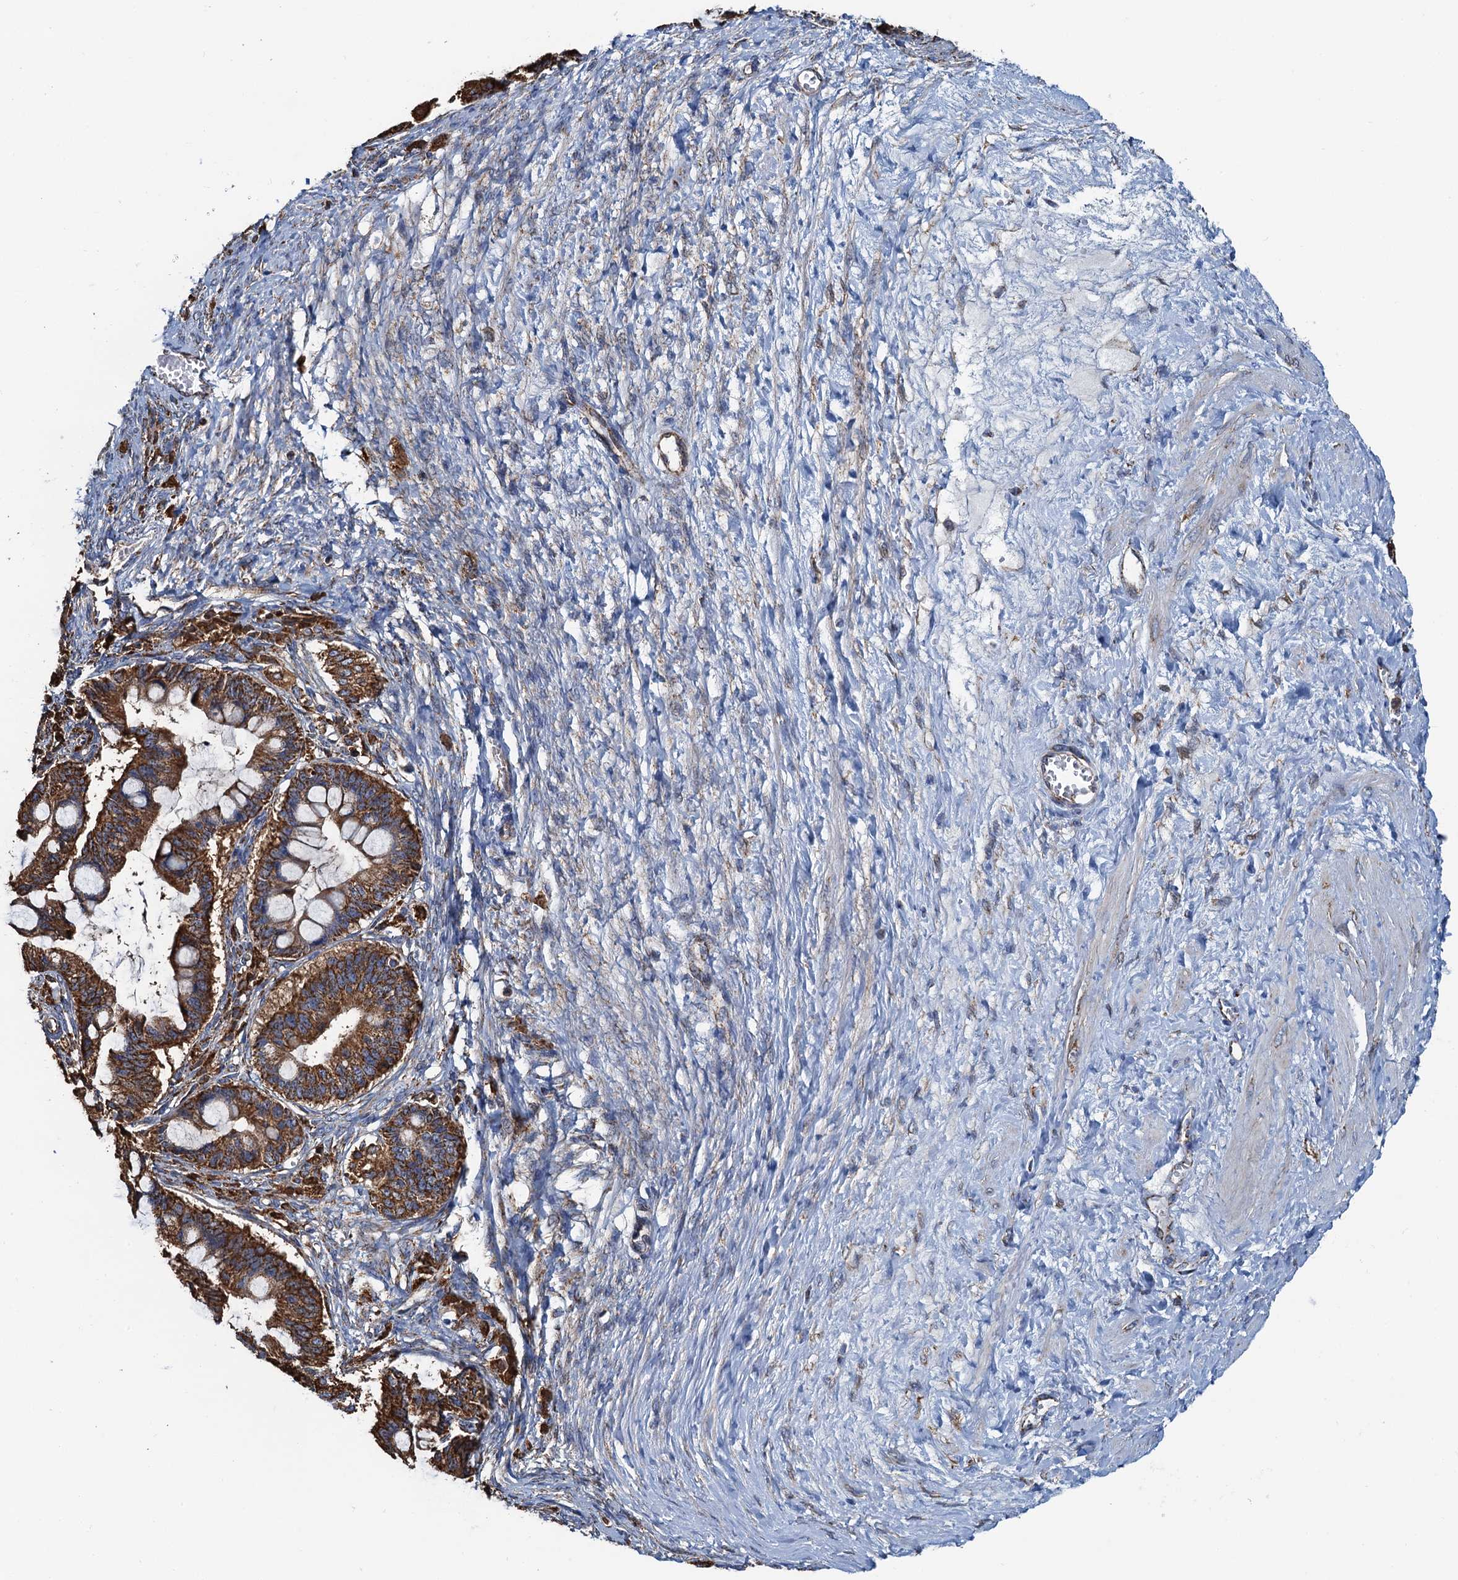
{"staining": {"intensity": "strong", "quantity": ">75%", "location": "cytoplasmic/membranous"}, "tissue": "ovarian cancer", "cell_type": "Tumor cells", "image_type": "cancer", "snomed": [{"axis": "morphology", "description": "Cystadenocarcinoma, mucinous, NOS"}, {"axis": "topography", "description": "Ovary"}], "caption": "This is a micrograph of immunohistochemistry (IHC) staining of ovarian mucinous cystadenocarcinoma, which shows strong staining in the cytoplasmic/membranous of tumor cells.", "gene": "AAGAB", "patient": {"sex": "female", "age": 73}}